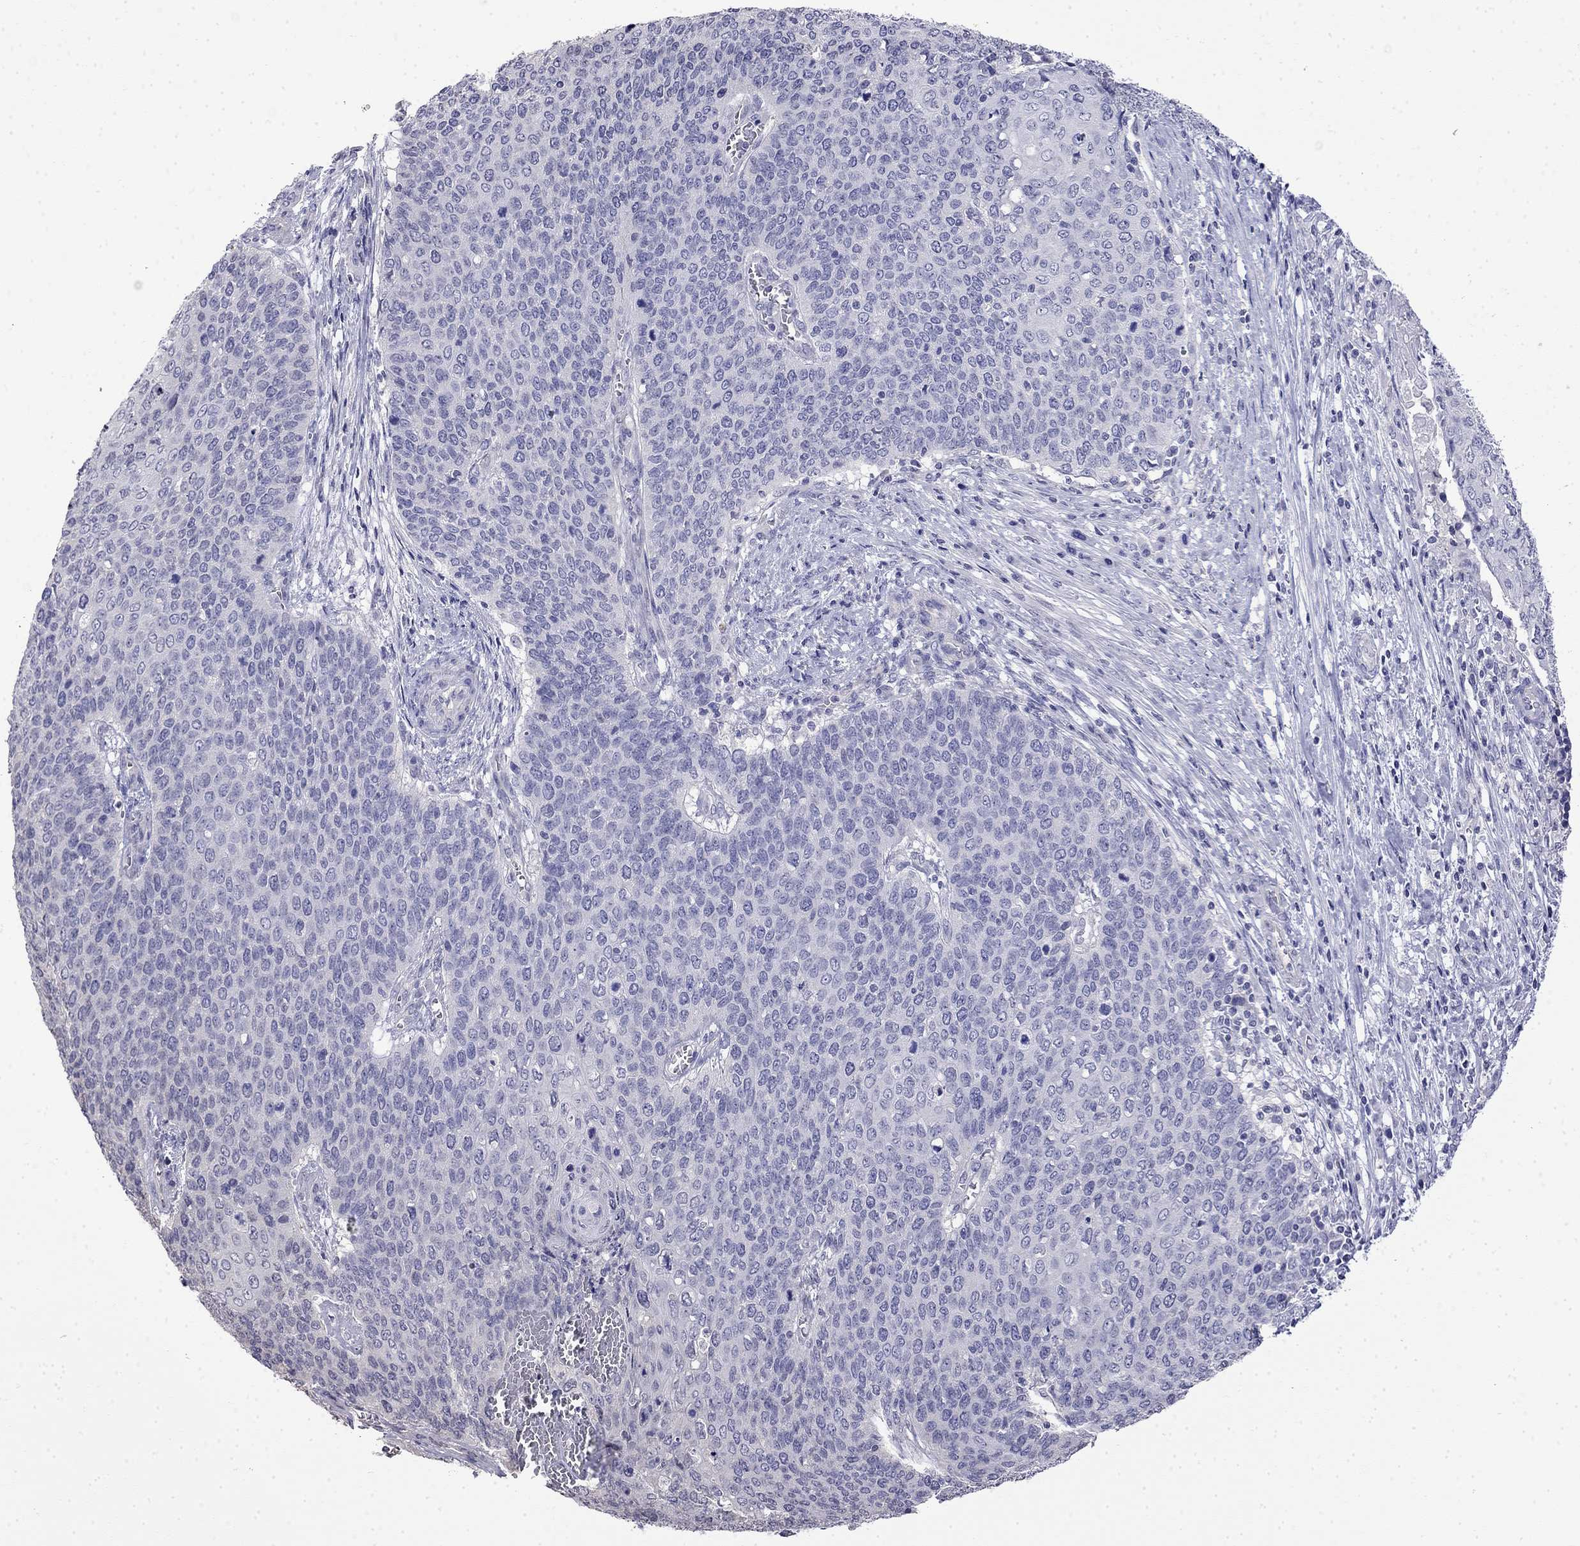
{"staining": {"intensity": "negative", "quantity": "none", "location": "none"}, "tissue": "cervical cancer", "cell_type": "Tumor cells", "image_type": "cancer", "snomed": [{"axis": "morphology", "description": "Squamous cell carcinoma, NOS"}, {"axis": "topography", "description": "Cervix"}], "caption": "Immunohistochemical staining of human squamous cell carcinoma (cervical) demonstrates no significant positivity in tumor cells.", "gene": "GUCA1B", "patient": {"sex": "female", "age": 39}}